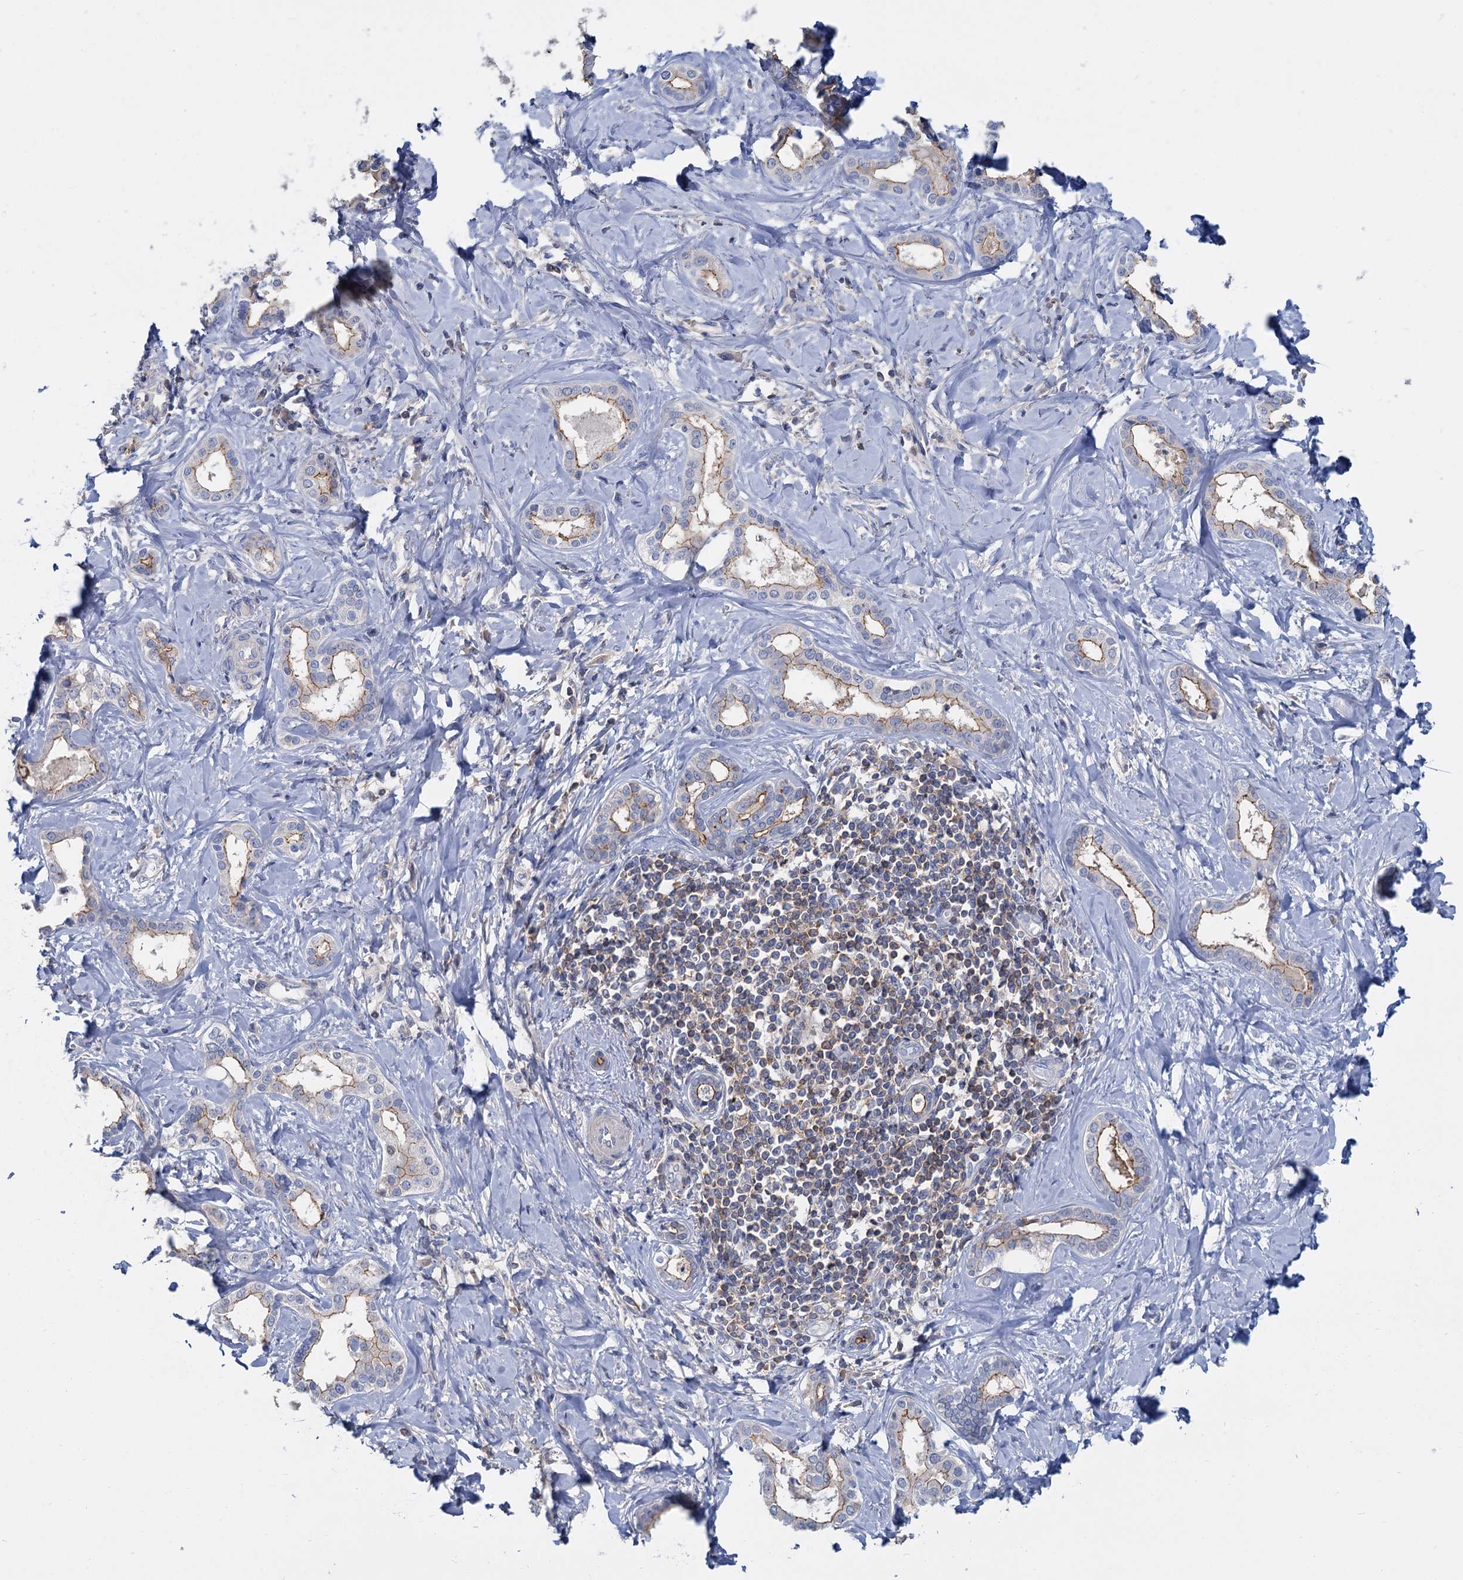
{"staining": {"intensity": "moderate", "quantity": ">75%", "location": "cytoplasmic/membranous"}, "tissue": "liver cancer", "cell_type": "Tumor cells", "image_type": "cancer", "snomed": [{"axis": "morphology", "description": "Cholangiocarcinoma"}, {"axis": "topography", "description": "Liver"}], "caption": "A brown stain highlights moderate cytoplasmic/membranous staining of a protein in human liver cancer (cholangiocarcinoma) tumor cells.", "gene": "ACSM3", "patient": {"sex": "female", "age": 77}}